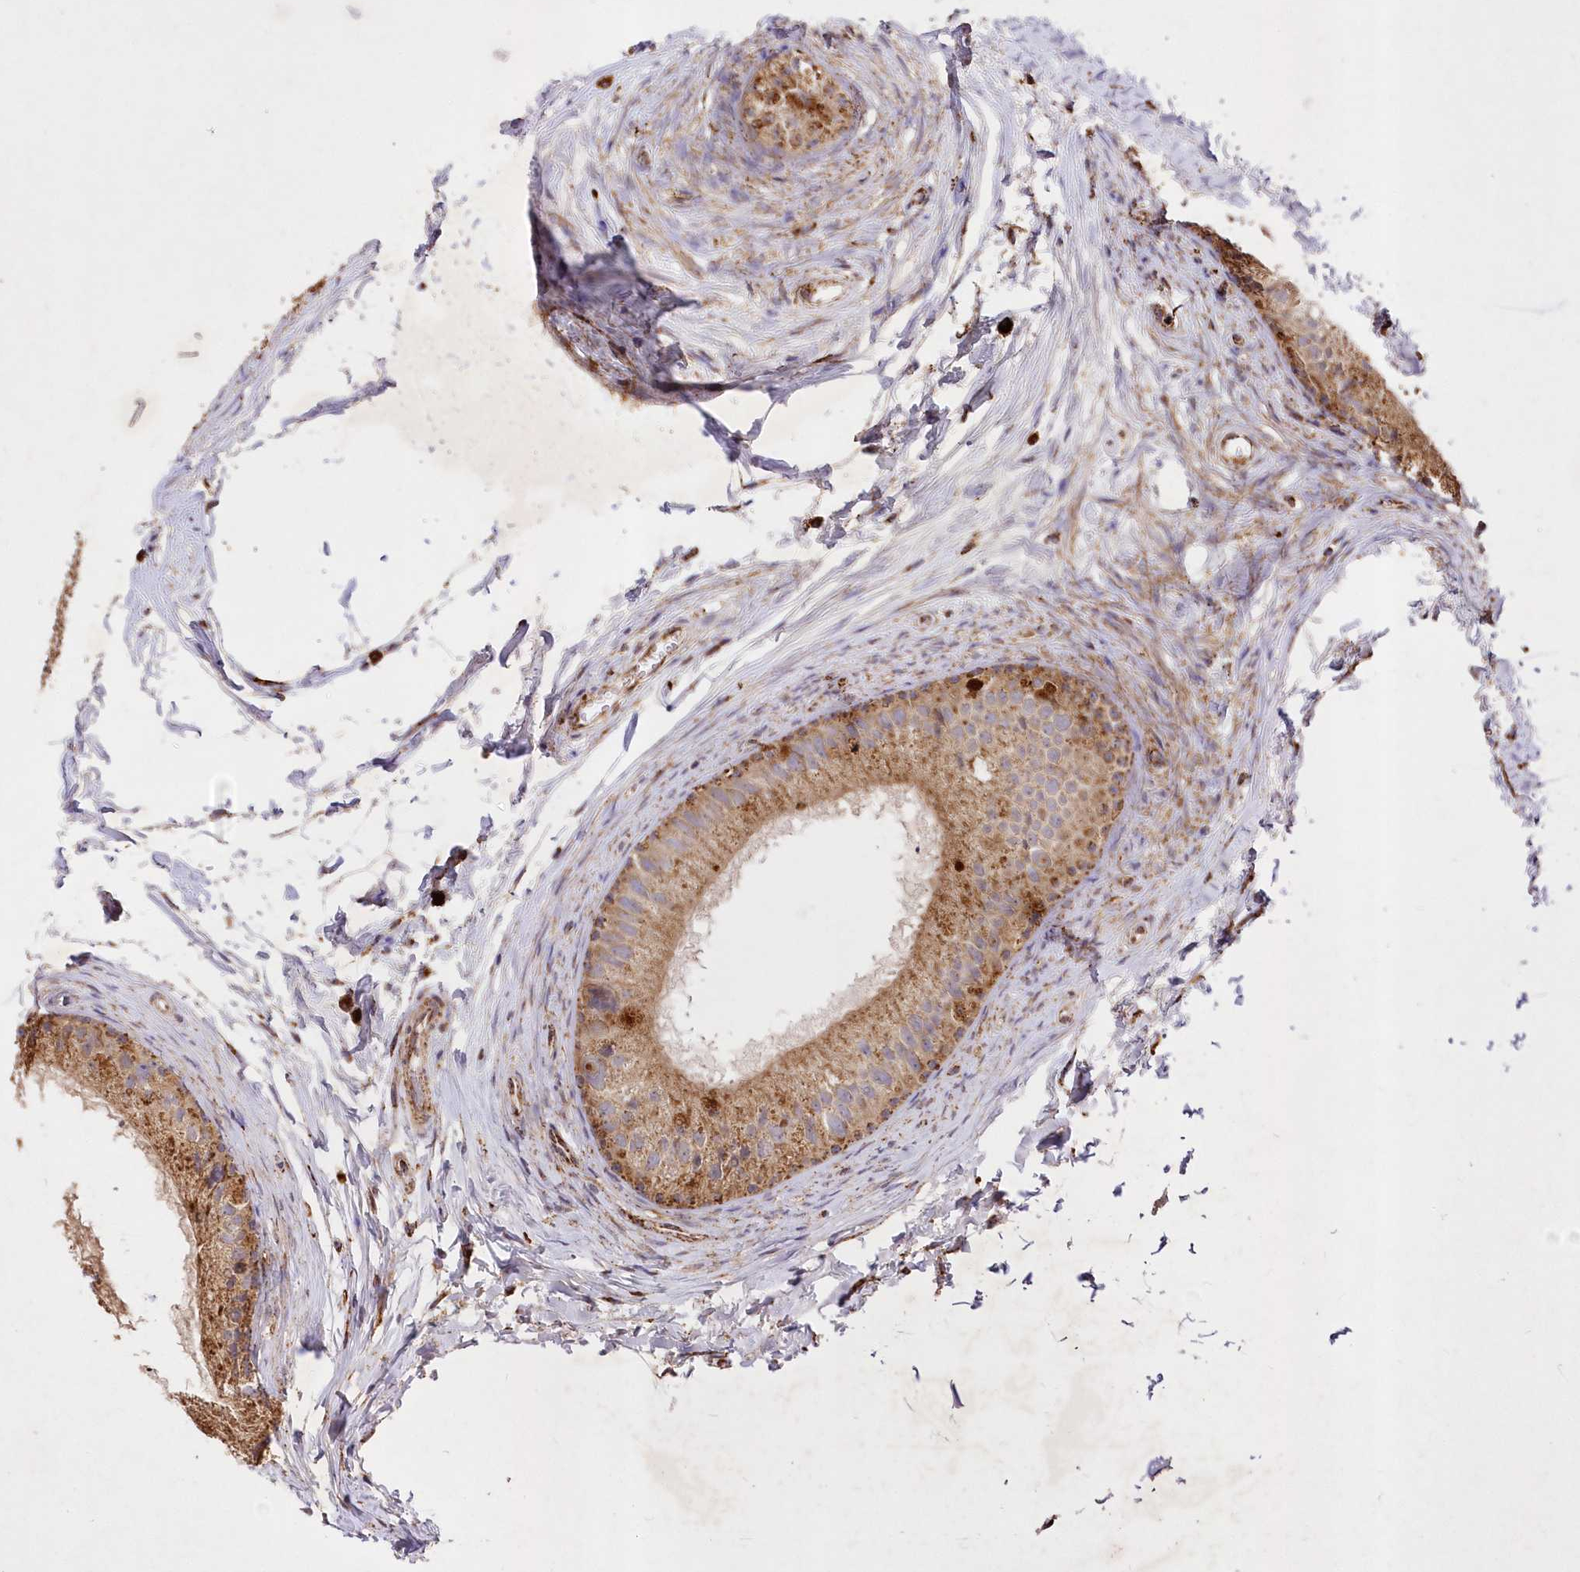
{"staining": {"intensity": "moderate", "quantity": ">75%", "location": "cytoplasmic/membranous"}, "tissue": "epididymis", "cell_type": "Glandular cells", "image_type": "normal", "snomed": [{"axis": "morphology", "description": "Normal tissue, NOS"}, {"axis": "topography", "description": "Epididymis"}], "caption": "Glandular cells display medium levels of moderate cytoplasmic/membranous staining in approximately >75% of cells in benign human epididymis.", "gene": "ASNSD1", "patient": {"sex": "male", "age": 56}}